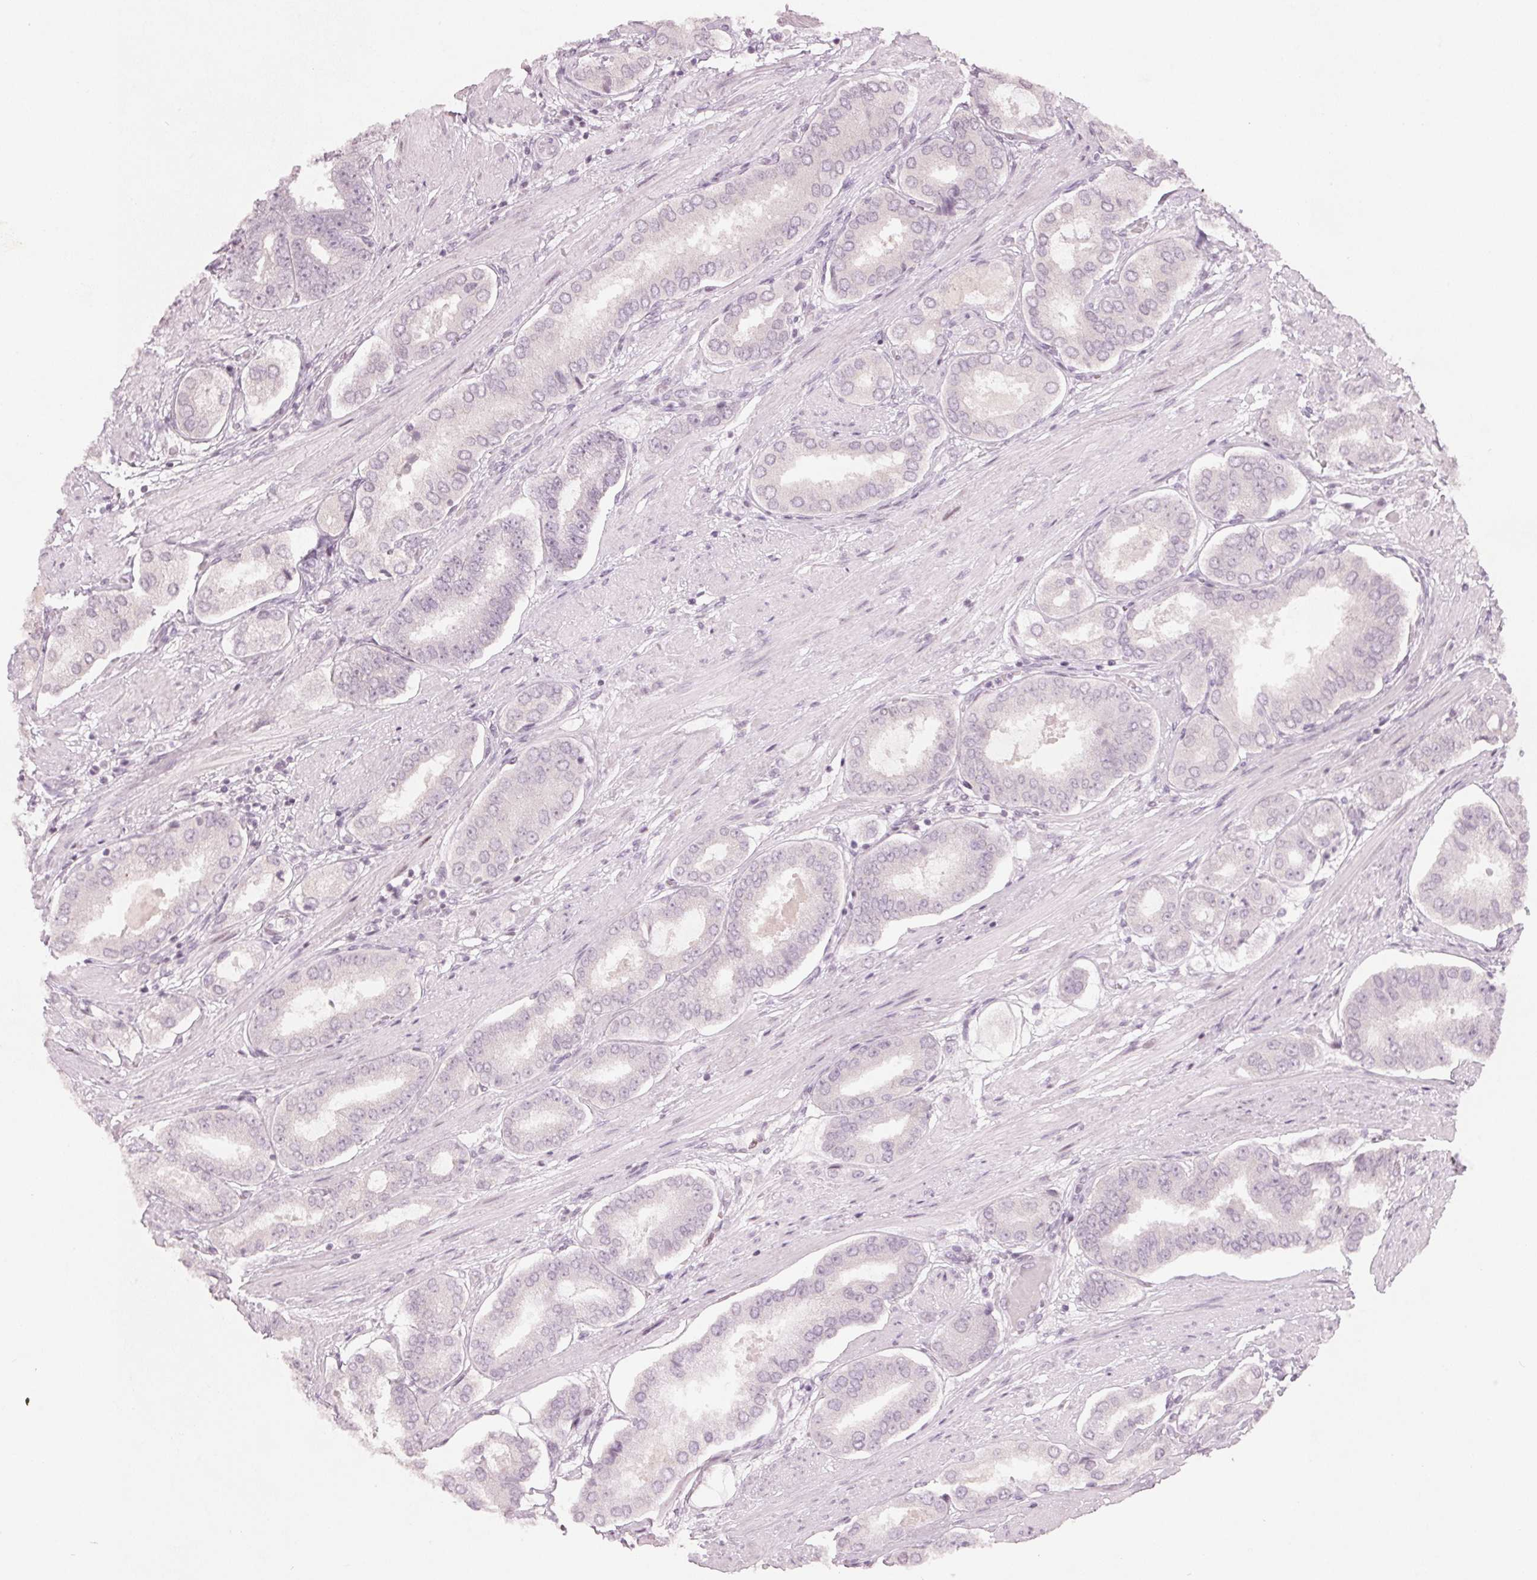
{"staining": {"intensity": "negative", "quantity": "none", "location": "none"}, "tissue": "prostate cancer", "cell_type": "Tumor cells", "image_type": "cancer", "snomed": [{"axis": "morphology", "description": "Adenocarcinoma, High grade"}, {"axis": "topography", "description": "Prostate"}], "caption": "DAB (3,3'-diaminobenzidine) immunohistochemical staining of human prostate adenocarcinoma (high-grade) displays no significant expression in tumor cells.", "gene": "SFRP4", "patient": {"sex": "male", "age": 63}}